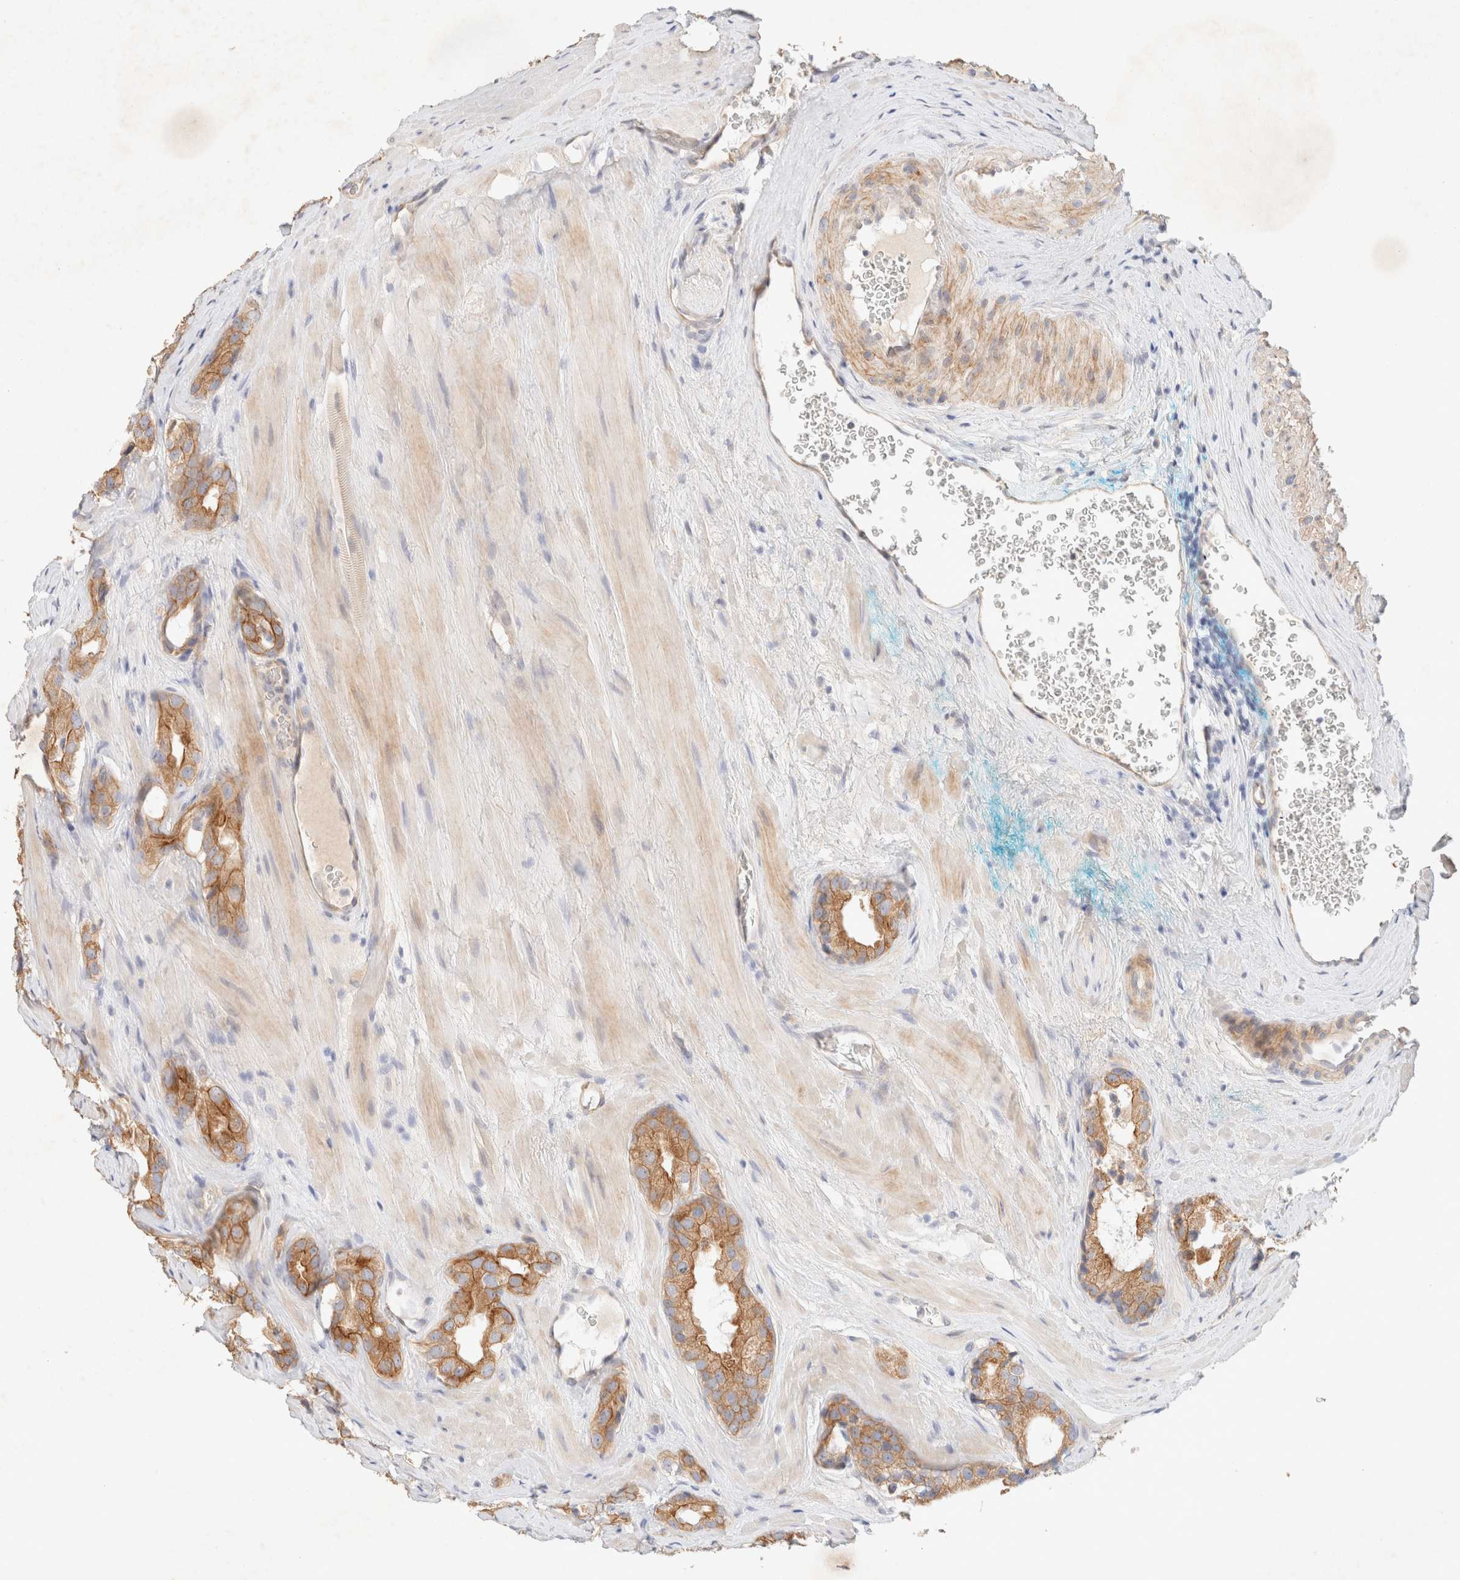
{"staining": {"intensity": "strong", "quantity": ">75%", "location": "cytoplasmic/membranous"}, "tissue": "prostate cancer", "cell_type": "Tumor cells", "image_type": "cancer", "snomed": [{"axis": "morphology", "description": "Adenocarcinoma, High grade"}, {"axis": "topography", "description": "Prostate"}], "caption": "Brown immunohistochemical staining in human prostate cancer displays strong cytoplasmic/membranous positivity in about >75% of tumor cells.", "gene": "CSNK1E", "patient": {"sex": "male", "age": 63}}